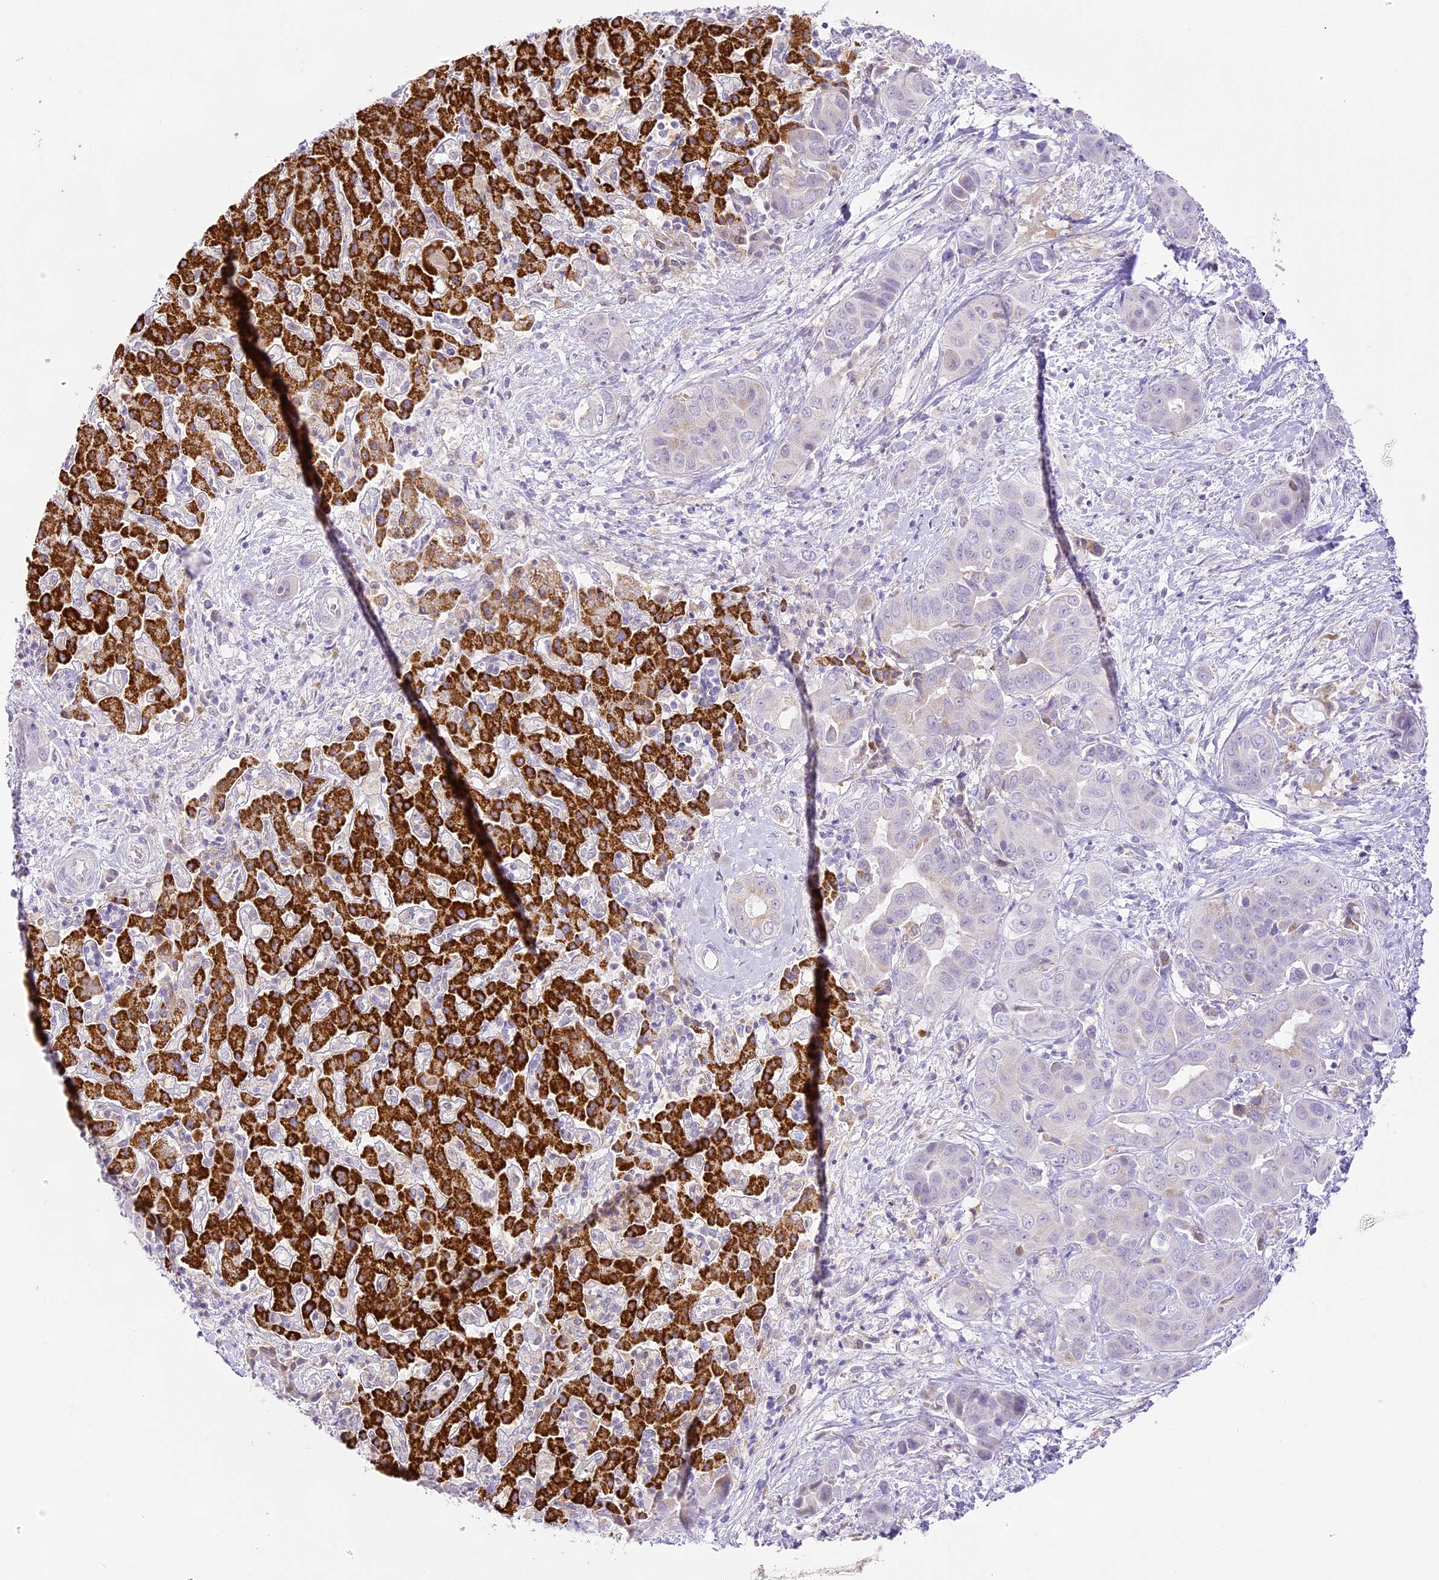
{"staining": {"intensity": "negative", "quantity": "none", "location": "none"}, "tissue": "liver cancer", "cell_type": "Tumor cells", "image_type": "cancer", "snomed": [{"axis": "morphology", "description": "Cholangiocarcinoma"}, {"axis": "topography", "description": "Liver"}], "caption": "Histopathology image shows no significant protein positivity in tumor cells of liver cancer.", "gene": "CCDC30", "patient": {"sex": "female", "age": 52}}